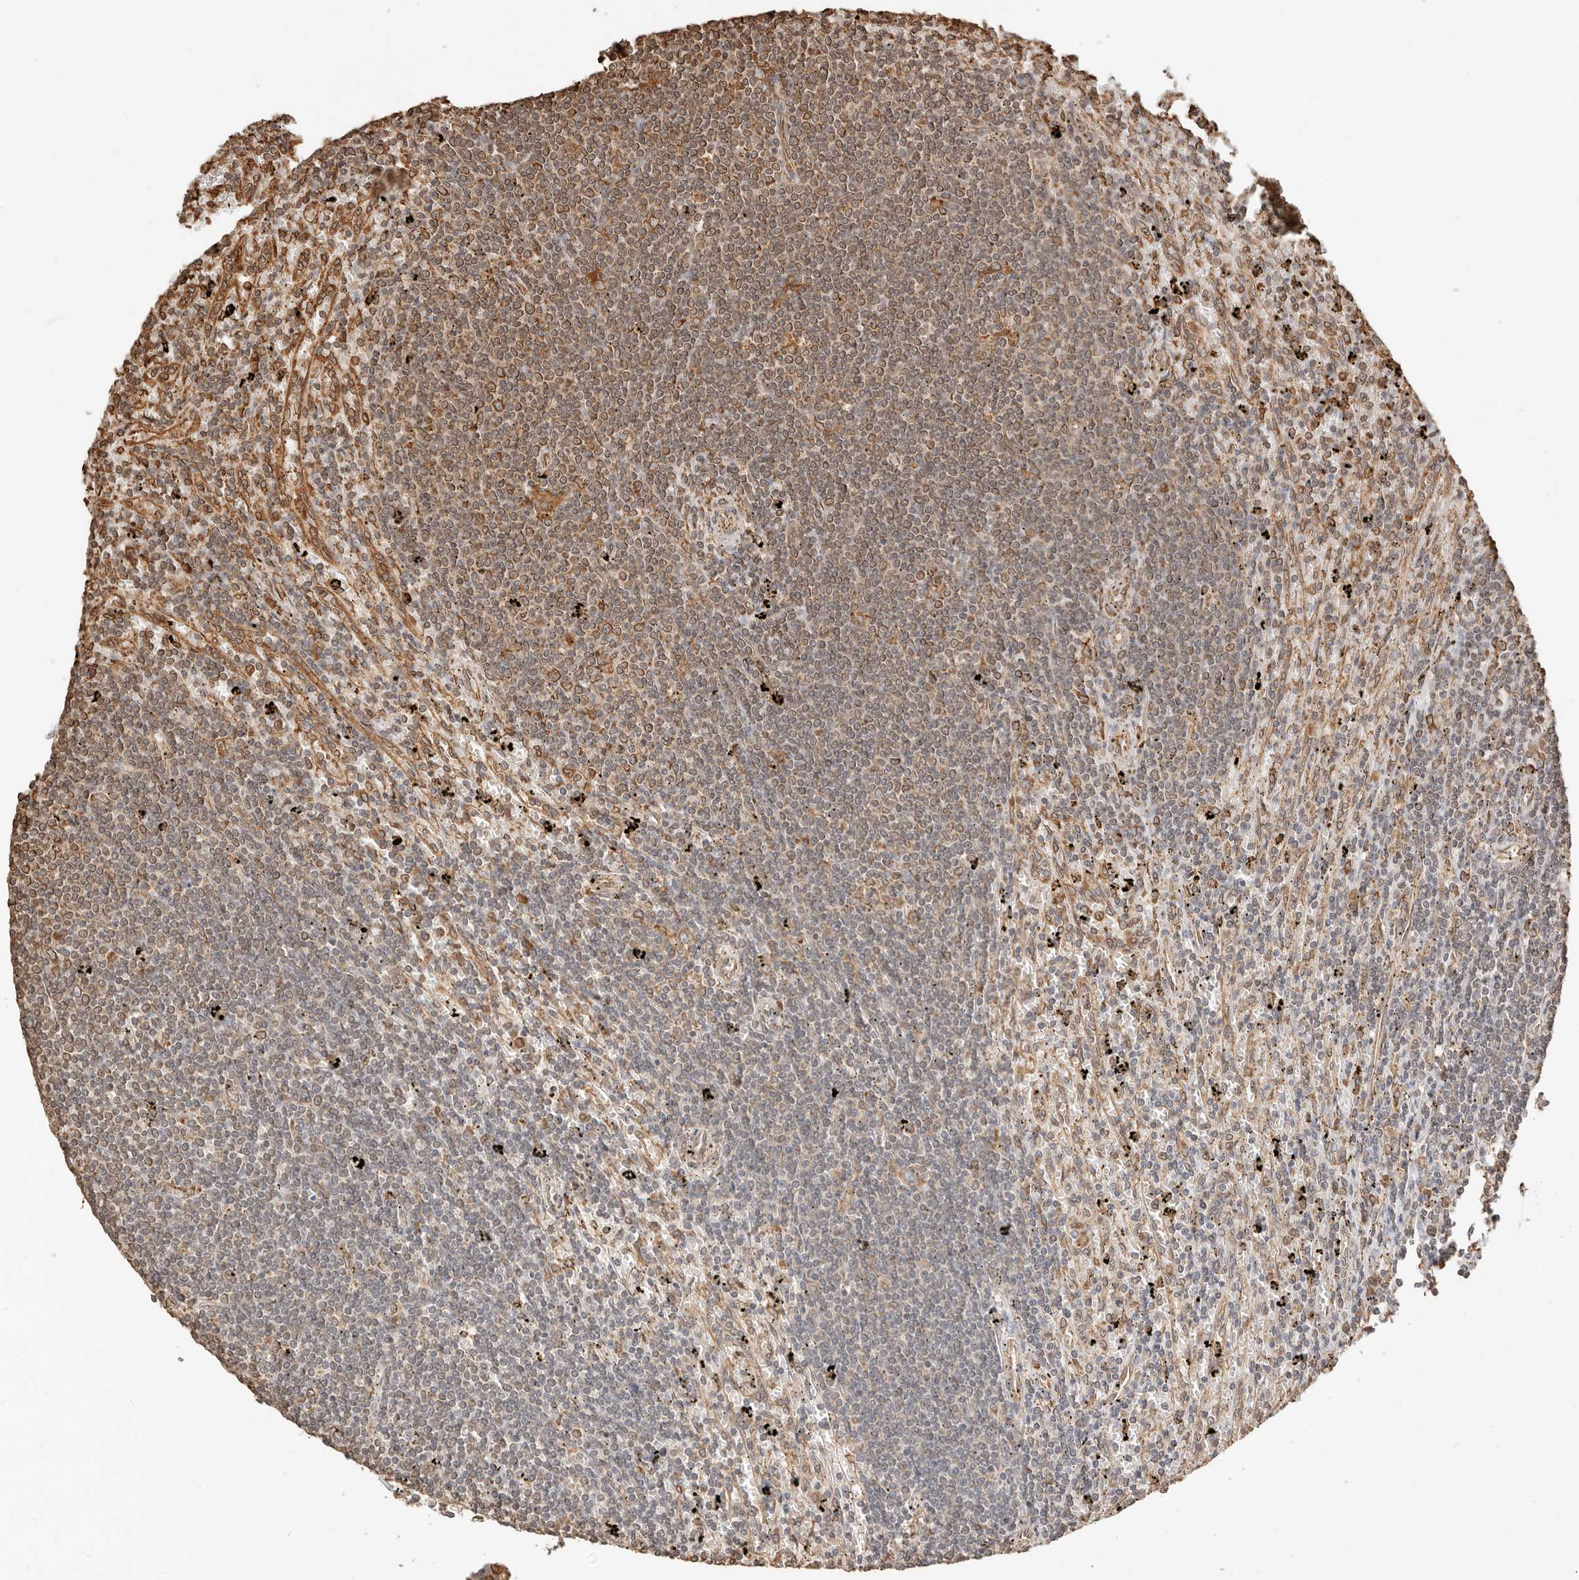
{"staining": {"intensity": "moderate", "quantity": "25%-75%", "location": "cytoplasmic/membranous"}, "tissue": "lymphoma", "cell_type": "Tumor cells", "image_type": "cancer", "snomed": [{"axis": "morphology", "description": "Malignant lymphoma, non-Hodgkin's type, Low grade"}, {"axis": "topography", "description": "Spleen"}], "caption": "Moderate cytoplasmic/membranous expression for a protein is identified in about 25%-75% of tumor cells of lymphoma using immunohistochemistry (IHC).", "gene": "ARHGEF10L", "patient": {"sex": "male", "age": 76}}